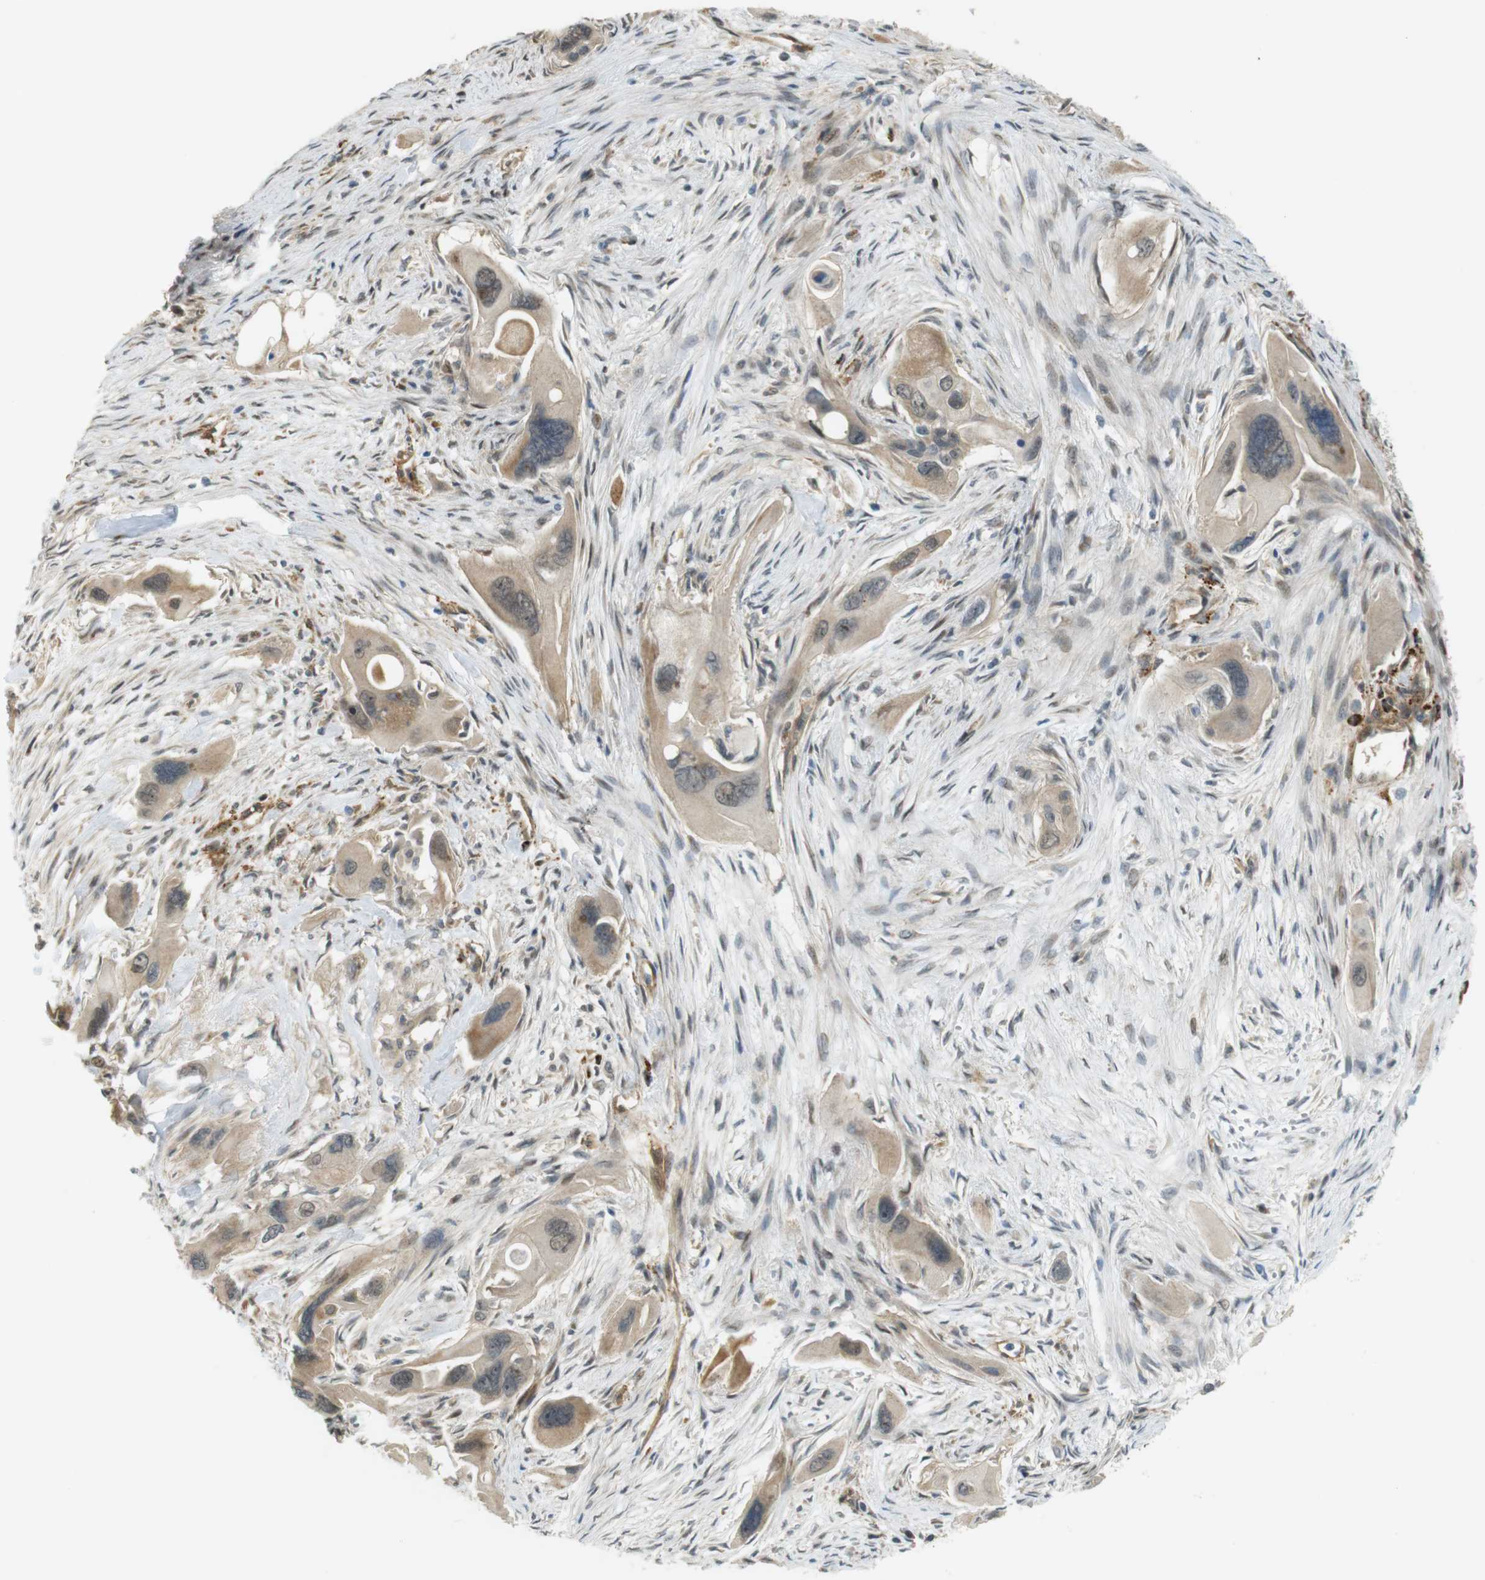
{"staining": {"intensity": "weak", "quantity": ">75%", "location": "cytoplasmic/membranous,nuclear"}, "tissue": "pancreatic cancer", "cell_type": "Tumor cells", "image_type": "cancer", "snomed": [{"axis": "morphology", "description": "Adenocarcinoma, NOS"}, {"axis": "topography", "description": "Pancreas"}], "caption": "Immunohistochemistry (IHC) photomicrograph of pancreatic adenocarcinoma stained for a protein (brown), which shows low levels of weak cytoplasmic/membranous and nuclear positivity in approximately >75% of tumor cells.", "gene": "TSPAN9", "patient": {"sex": "male", "age": 73}}